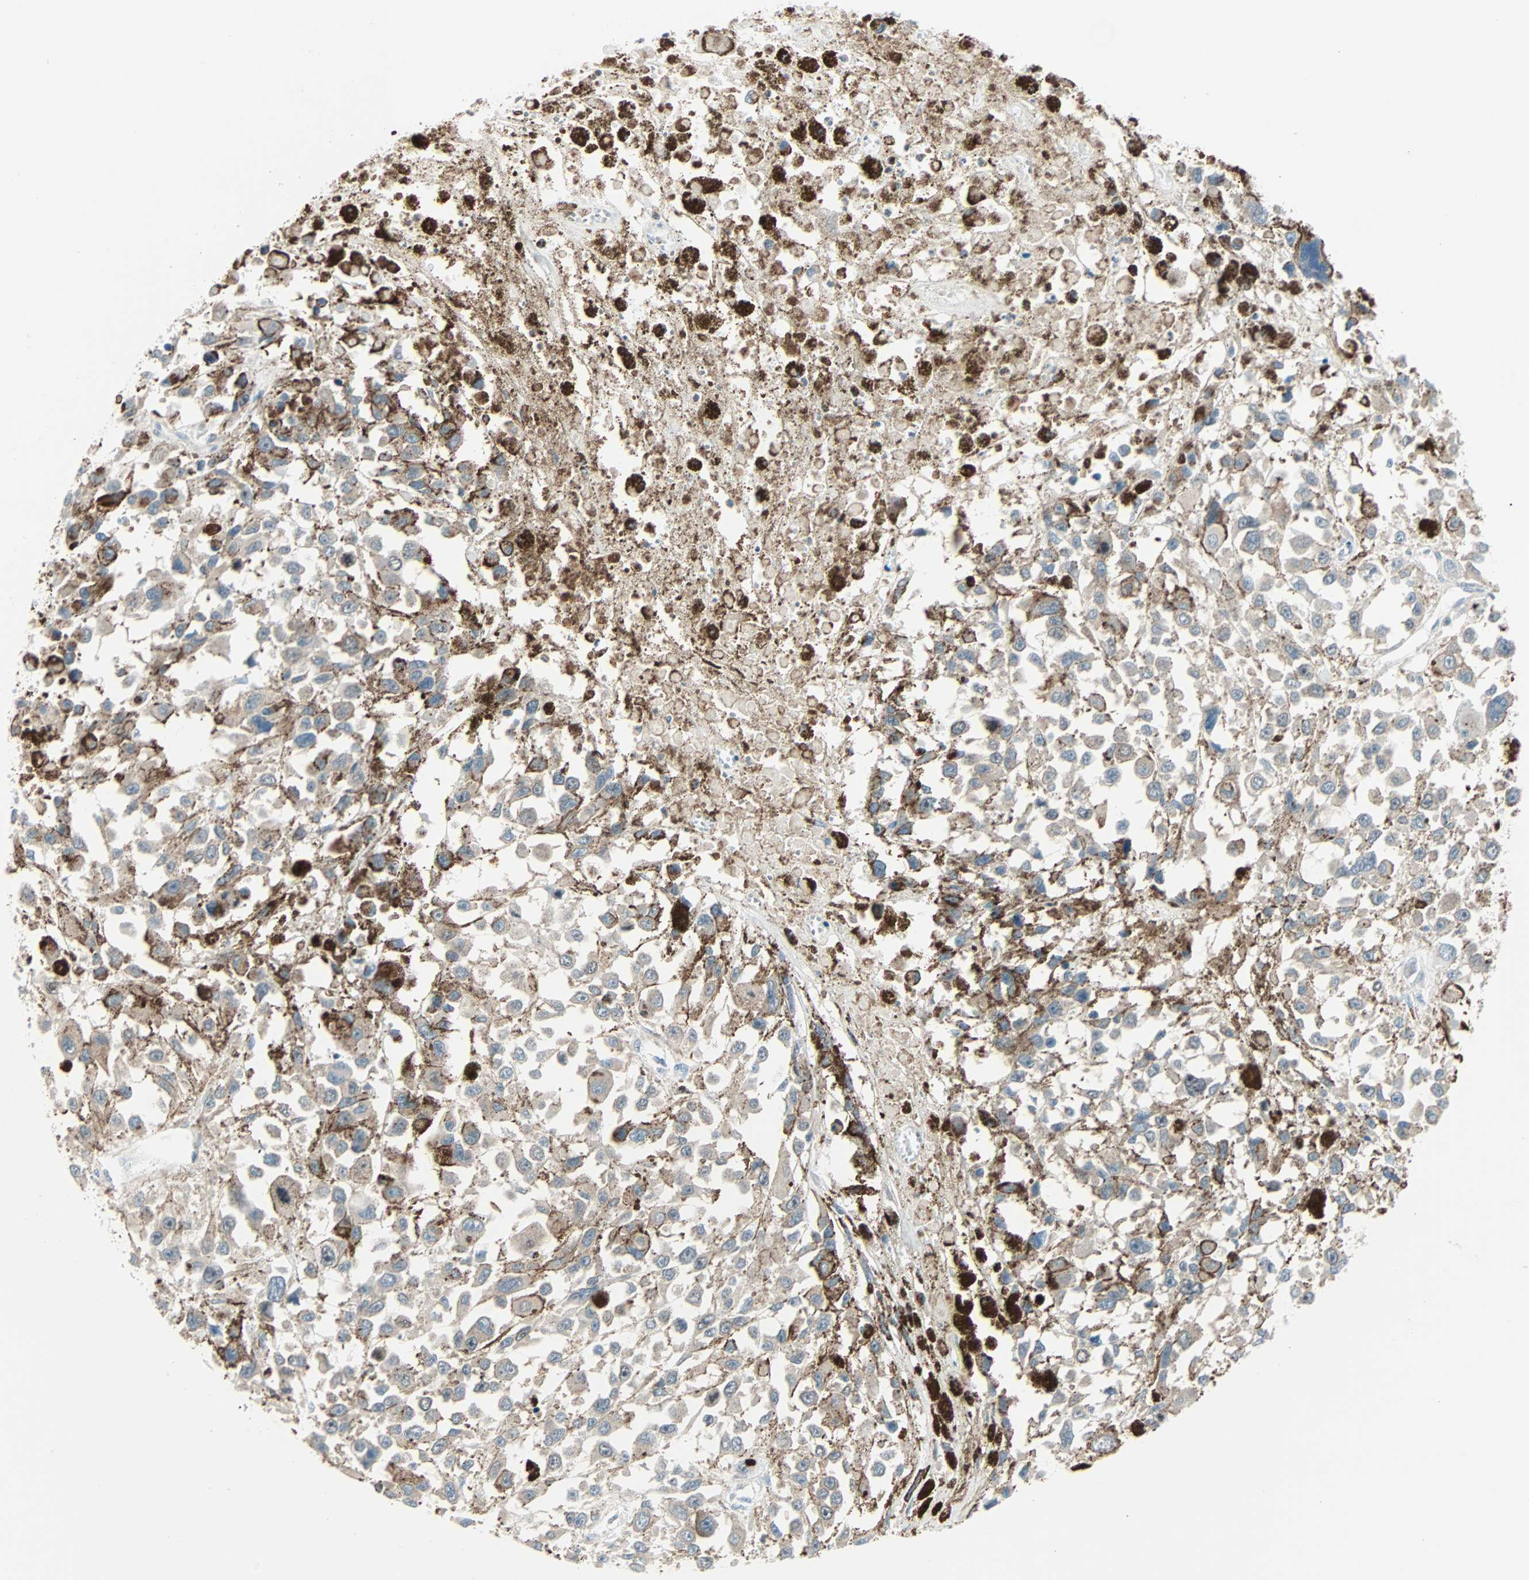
{"staining": {"intensity": "weak", "quantity": "25%-75%", "location": "cytoplasmic/membranous"}, "tissue": "melanoma", "cell_type": "Tumor cells", "image_type": "cancer", "snomed": [{"axis": "morphology", "description": "Malignant melanoma, Metastatic site"}, {"axis": "topography", "description": "Lymph node"}], "caption": "A brown stain labels weak cytoplasmic/membranous positivity of a protein in melanoma tumor cells. (Stains: DAB in brown, nuclei in blue, Microscopy: brightfield microscopy at high magnification).", "gene": "SMIM8", "patient": {"sex": "male", "age": 59}}